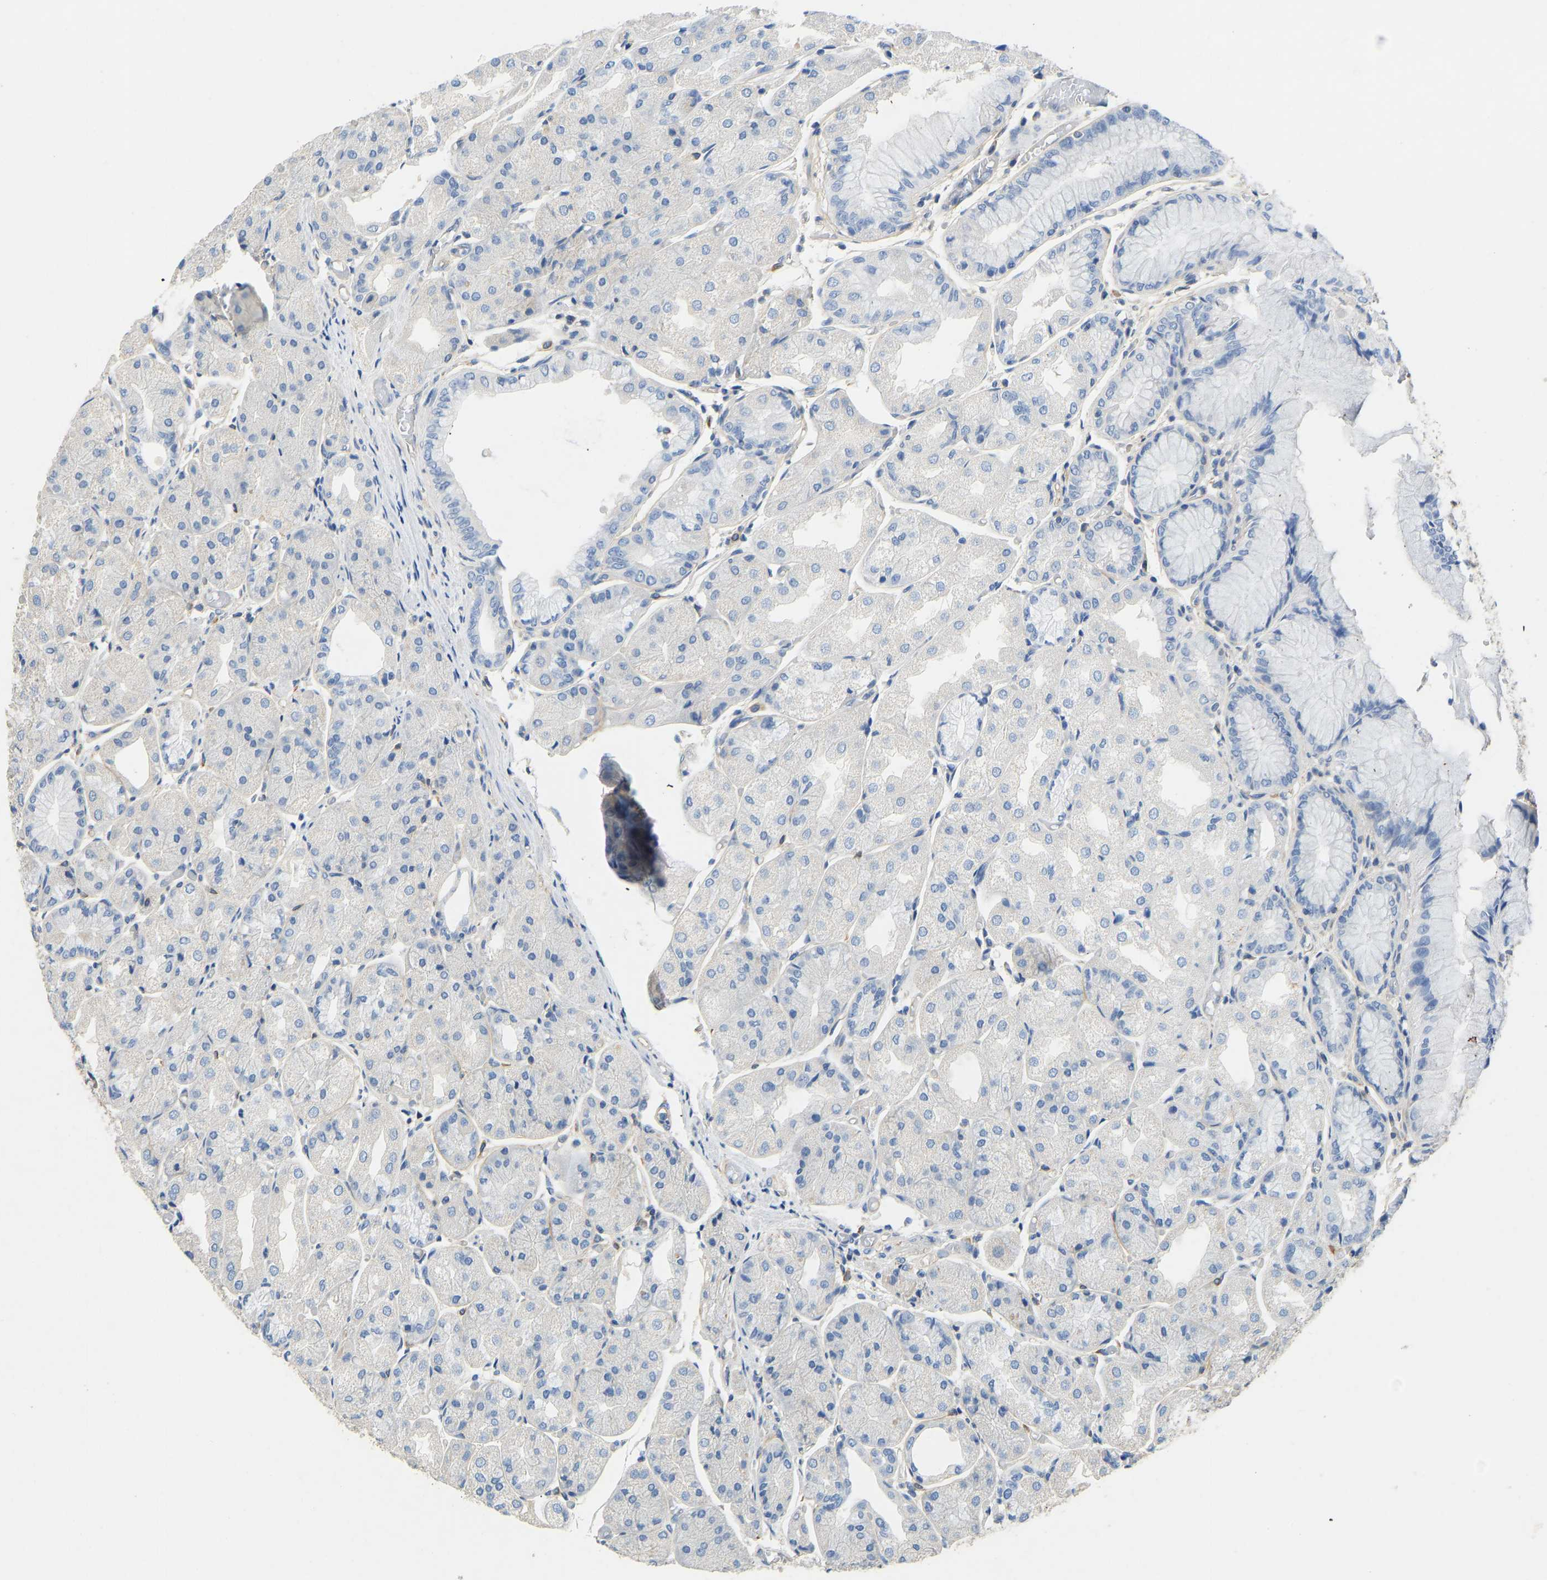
{"staining": {"intensity": "negative", "quantity": "none", "location": "none"}, "tissue": "stomach", "cell_type": "Glandular cells", "image_type": "normal", "snomed": [{"axis": "morphology", "description": "Normal tissue, NOS"}, {"axis": "topography", "description": "Stomach, upper"}], "caption": "High magnification brightfield microscopy of normal stomach stained with DAB (brown) and counterstained with hematoxylin (blue): glandular cells show no significant expression. (DAB (3,3'-diaminobenzidine) IHC, high magnification).", "gene": "TECTA", "patient": {"sex": "male", "age": 72}}